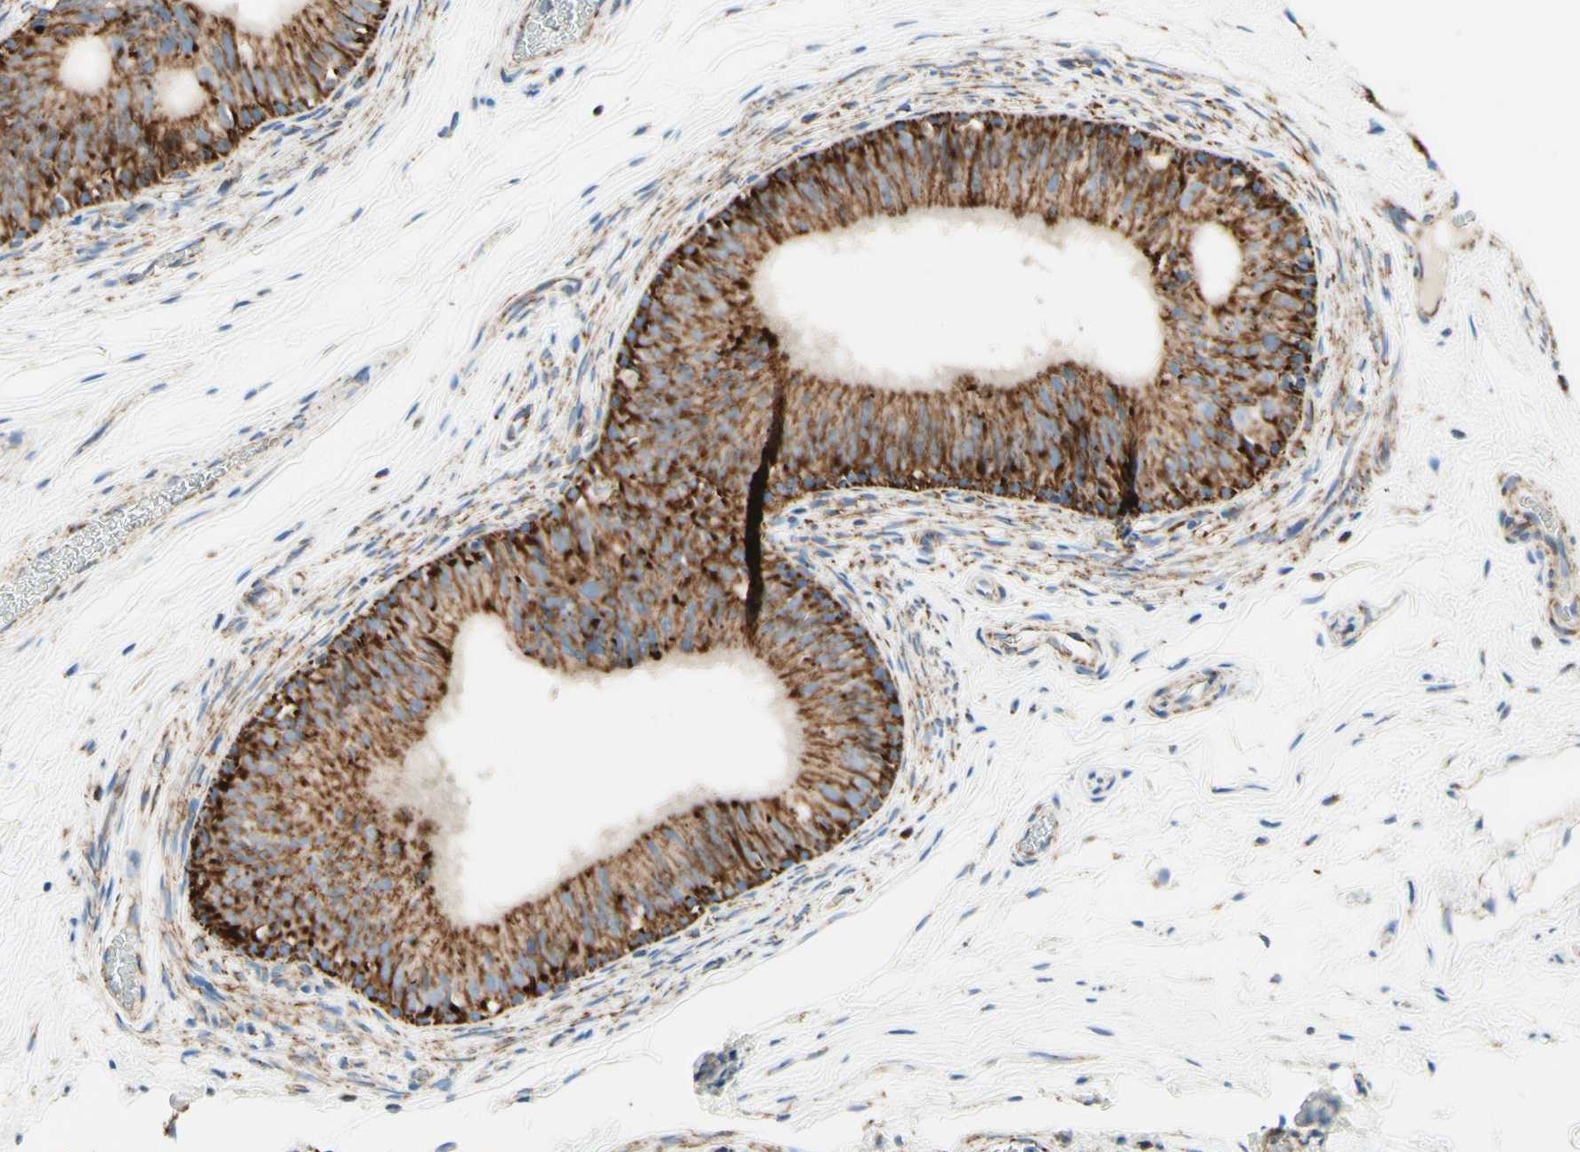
{"staining": {"intensity": "strong", "quantity": ">75%", "location": "cytoplasmic/membranous"}, "tissue": "epididymis", "cell_type": "Glandular cells", "image_type": "normal", "snomed": [{"axis": "morphology", "description": "Normal tissue, NOS"}, {"axis": "topography", "description": "Epididymis"}], "caption": "A high amount of strong cytoplasmic/membranous staining is appreciated in about >75% of glandular cells in normal epididymis. (Stains: DAB (3,3'-diaminobenzidine) in brown, nuclei in blue, Microscopy: brightfield microscopy at high magnification).", "gene": "ARMC10", "patient": {"sex": "male", "age": 36}}